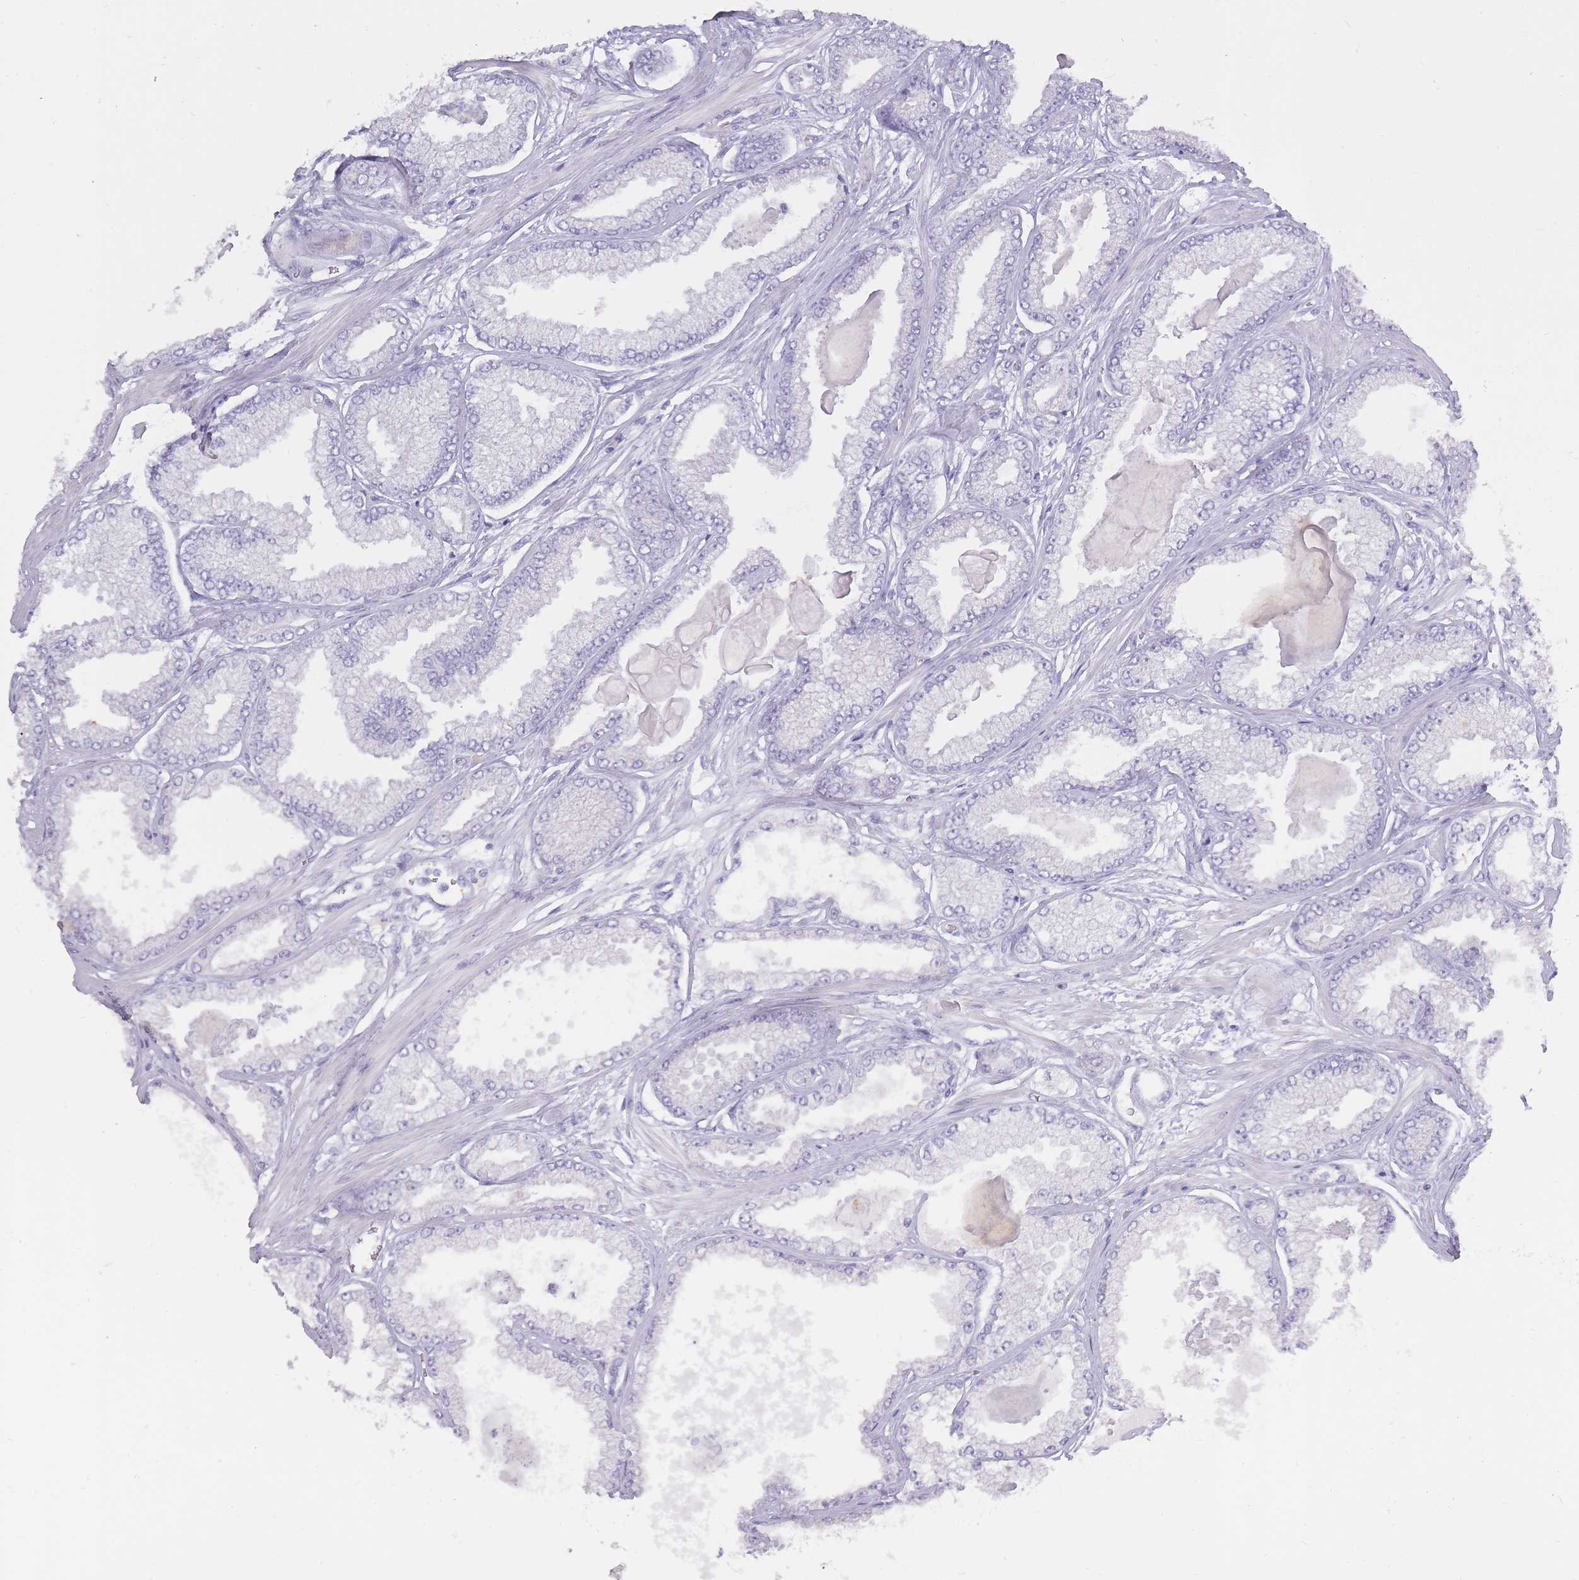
{"staining": {"intensity": "negative", "quantity": "none", "location": "none"}, "tissue": "prostate cancer", "cell_type": "Tumor cells", "image_type": "cancer", "snomed": [{"axis": "morphology", "description": "Adenocarcinoma, Low grade"}, {"axis": "topography", "description": "Prostate"}], "caption": "High magnification brightfield microscopy of adenocarcinoma (low-grade) (prostate) stained with DAB (brown) and counterstained with hematoxylin (blue): tumor cells show no significant staining. (IHC, brightfield microscopy, high magnification).", "gene": "BDKRB2", "patient": {"sex": "male", "age": 64}}